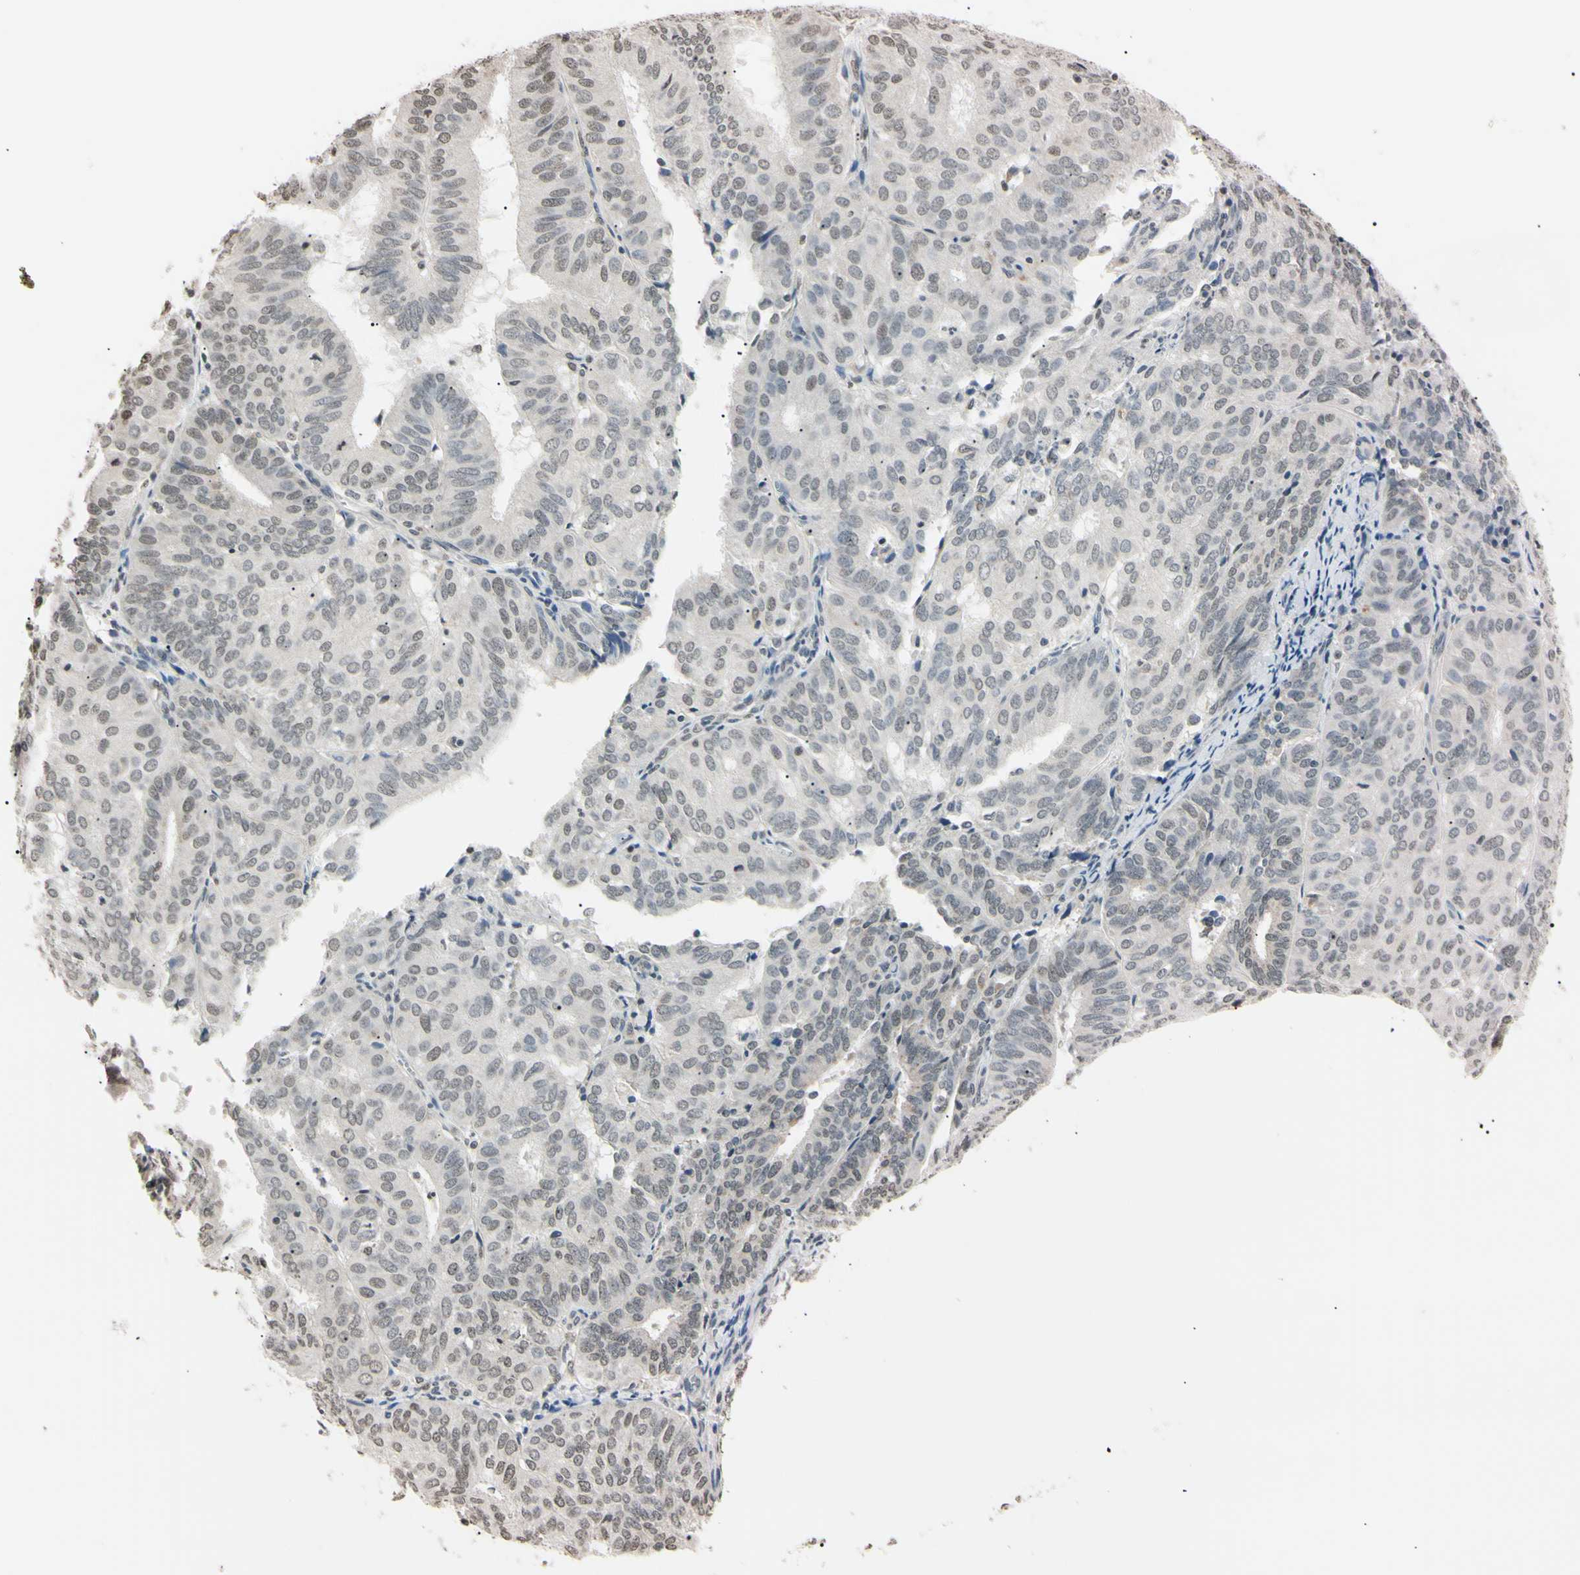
{"staining": {"intensity": "weak", "quantity": "25%-75%", "location": "nuclear"}, "tissue": "endometrial cancer", "cell_type": "Tumor cells", "image_type": "cancer", "snomed": [{"axis": "morphology", "description": "Adenocarcinoma, NOS"}, {"axis": "topography", "description": "Uterus"}], "caption": "Protein expression analysis of adenocarcinoma (endometrial) shows weak nuclear staining in approximately 25%-75% of tumor cells.", "gene": "CDC45", "patient": {"sex": "female", "age": 60}}